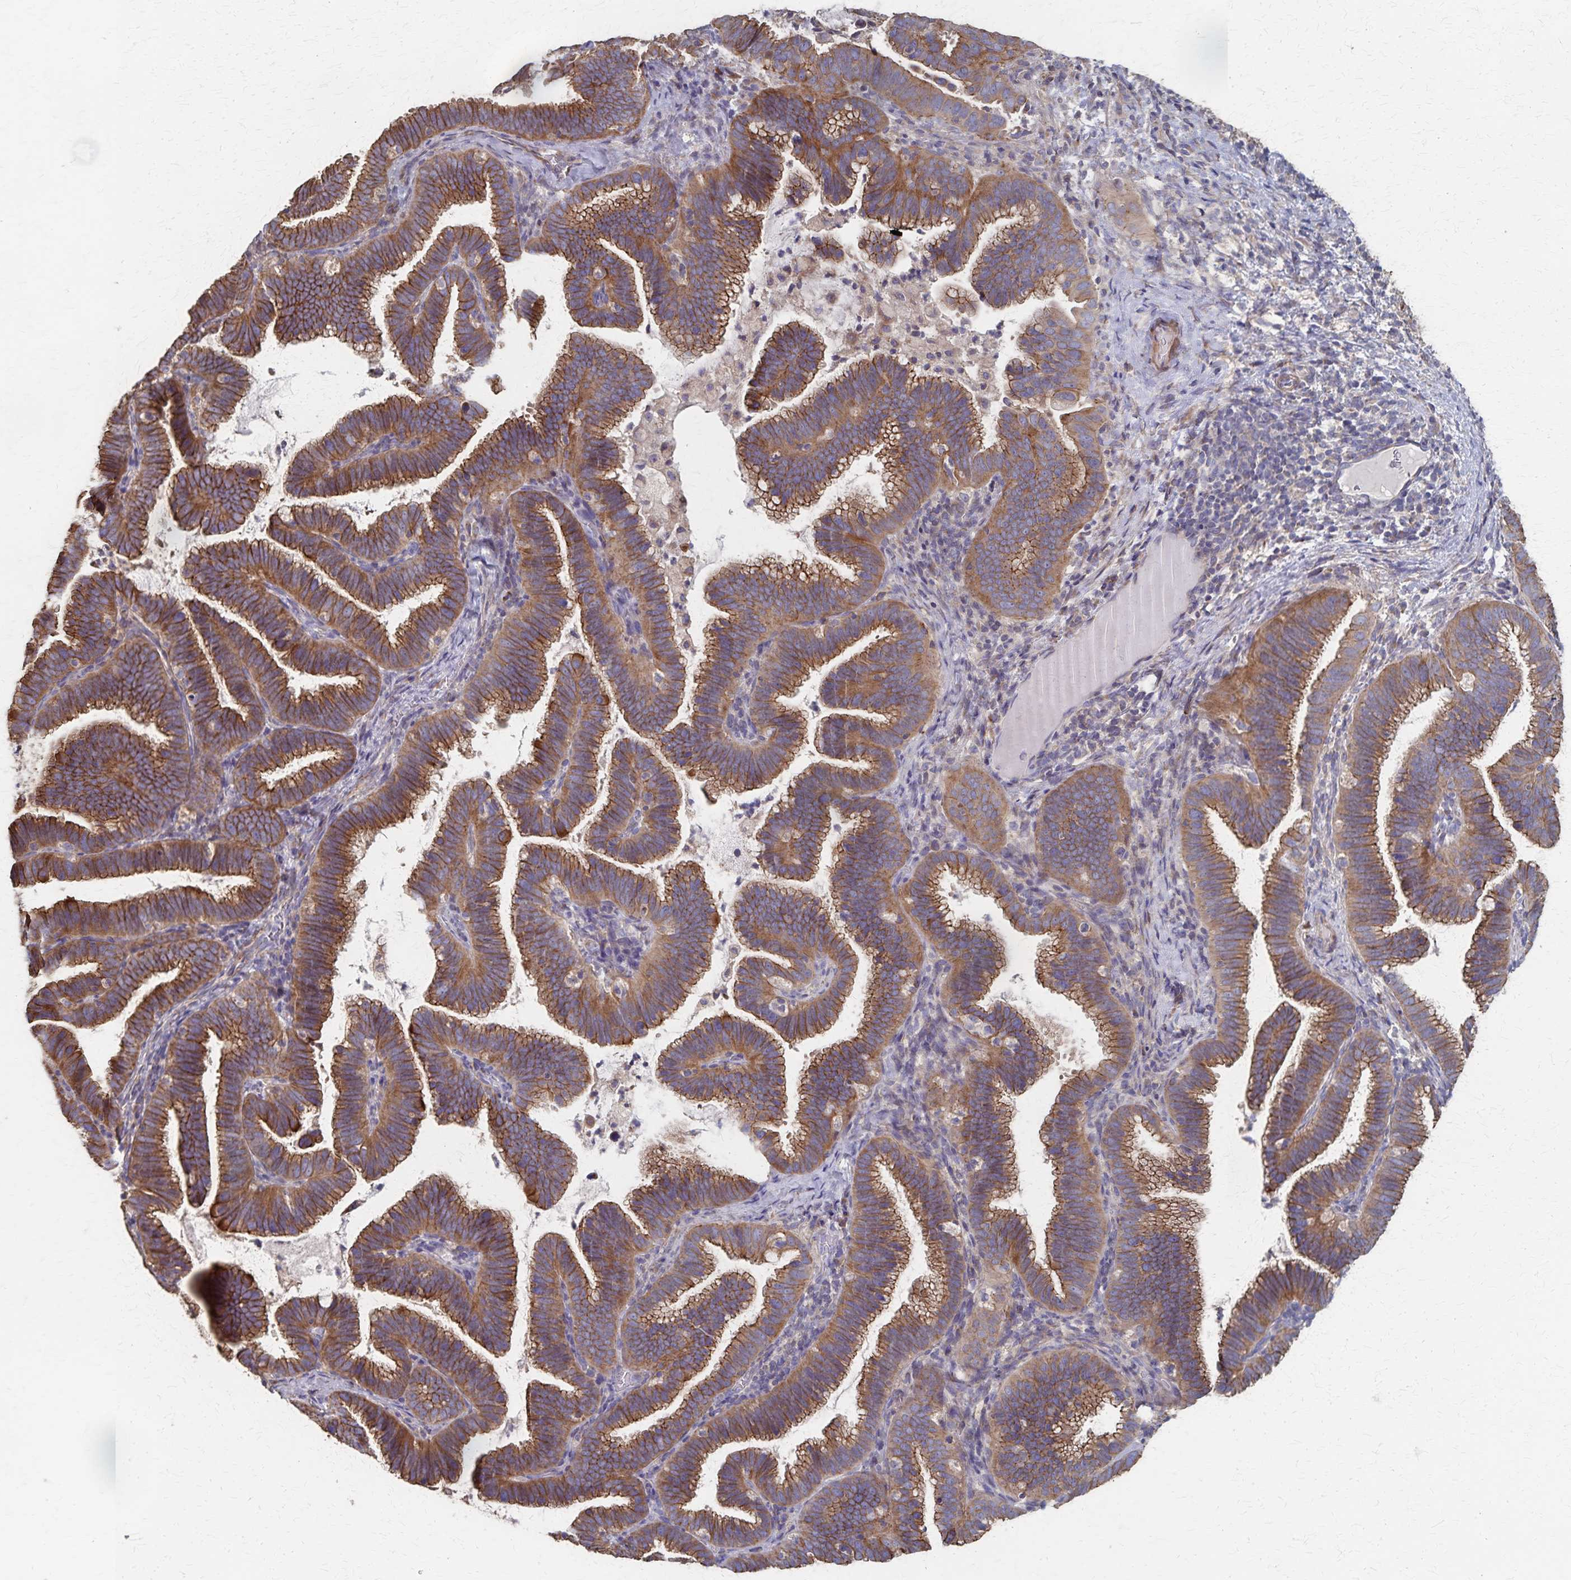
{"staining": {"intensity": "moderate", "quantity": ">75%", "location": "cytoplasmic/membranous"}, "tissue": "cervical cancer", "cell_type": "Tumor cells", "image_type": "cancer", "snomed": [{"axis": "morphology", "description": "Adenocarcinoma, NOS"}, {"axis": "topography", "description": "Cervix"}], "caption": "This is a photomicrograph of immunohistochemistry (IHC) staining of cervical cancer (adenocarcinoma), which shows moderate positivity in the cytoplasmic/membranous of tumor cells.", "gene": "PGAP2", "patient": {"sex": "female", "age": 61}}